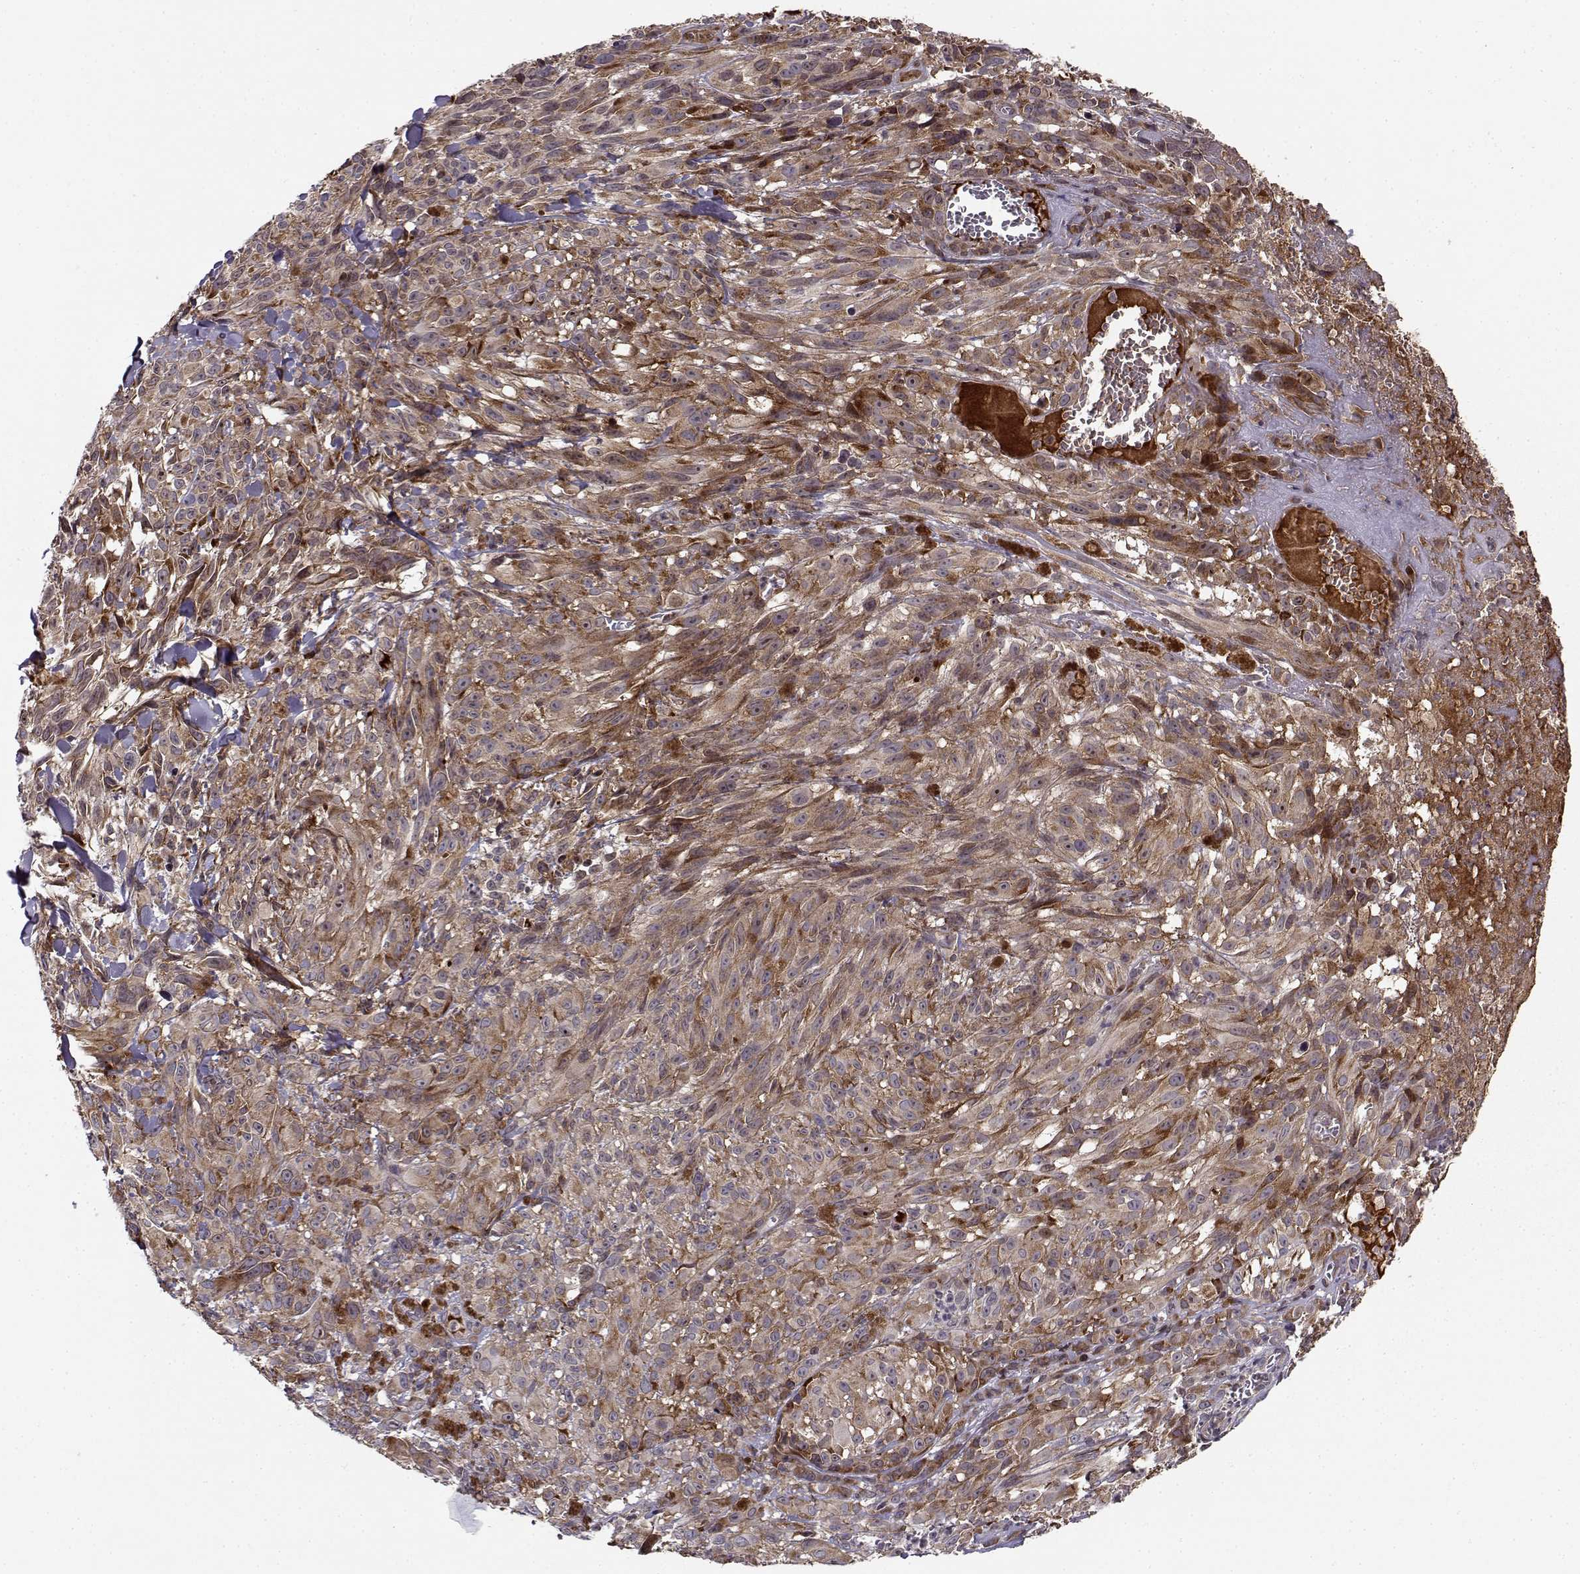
{"staining": {"intensity": "moderate", "quantity": ">75%", "location": "cytoplasmic/membranous"}, "tissue": "melanoma", "cell_type": "Tumor cells", "image_type": "cancer", "snomed": [{"axis": "morphology", "description": "Malignant melanoma, NOS"}, {"axis": "topography", "description": "Skin"}], "caption": "Immunohistochemical staining of melanoma reveals medium levels of moderate cytoplasmic/membranous protein positivity in approximately >75% of tumor cells. (DAB (3,3'-diaminobenzidine) IHC, brown staining for protein, blue staining for nuclei).", "gene": "RPL31", "patient": {"sex": "male", "age": 83}}